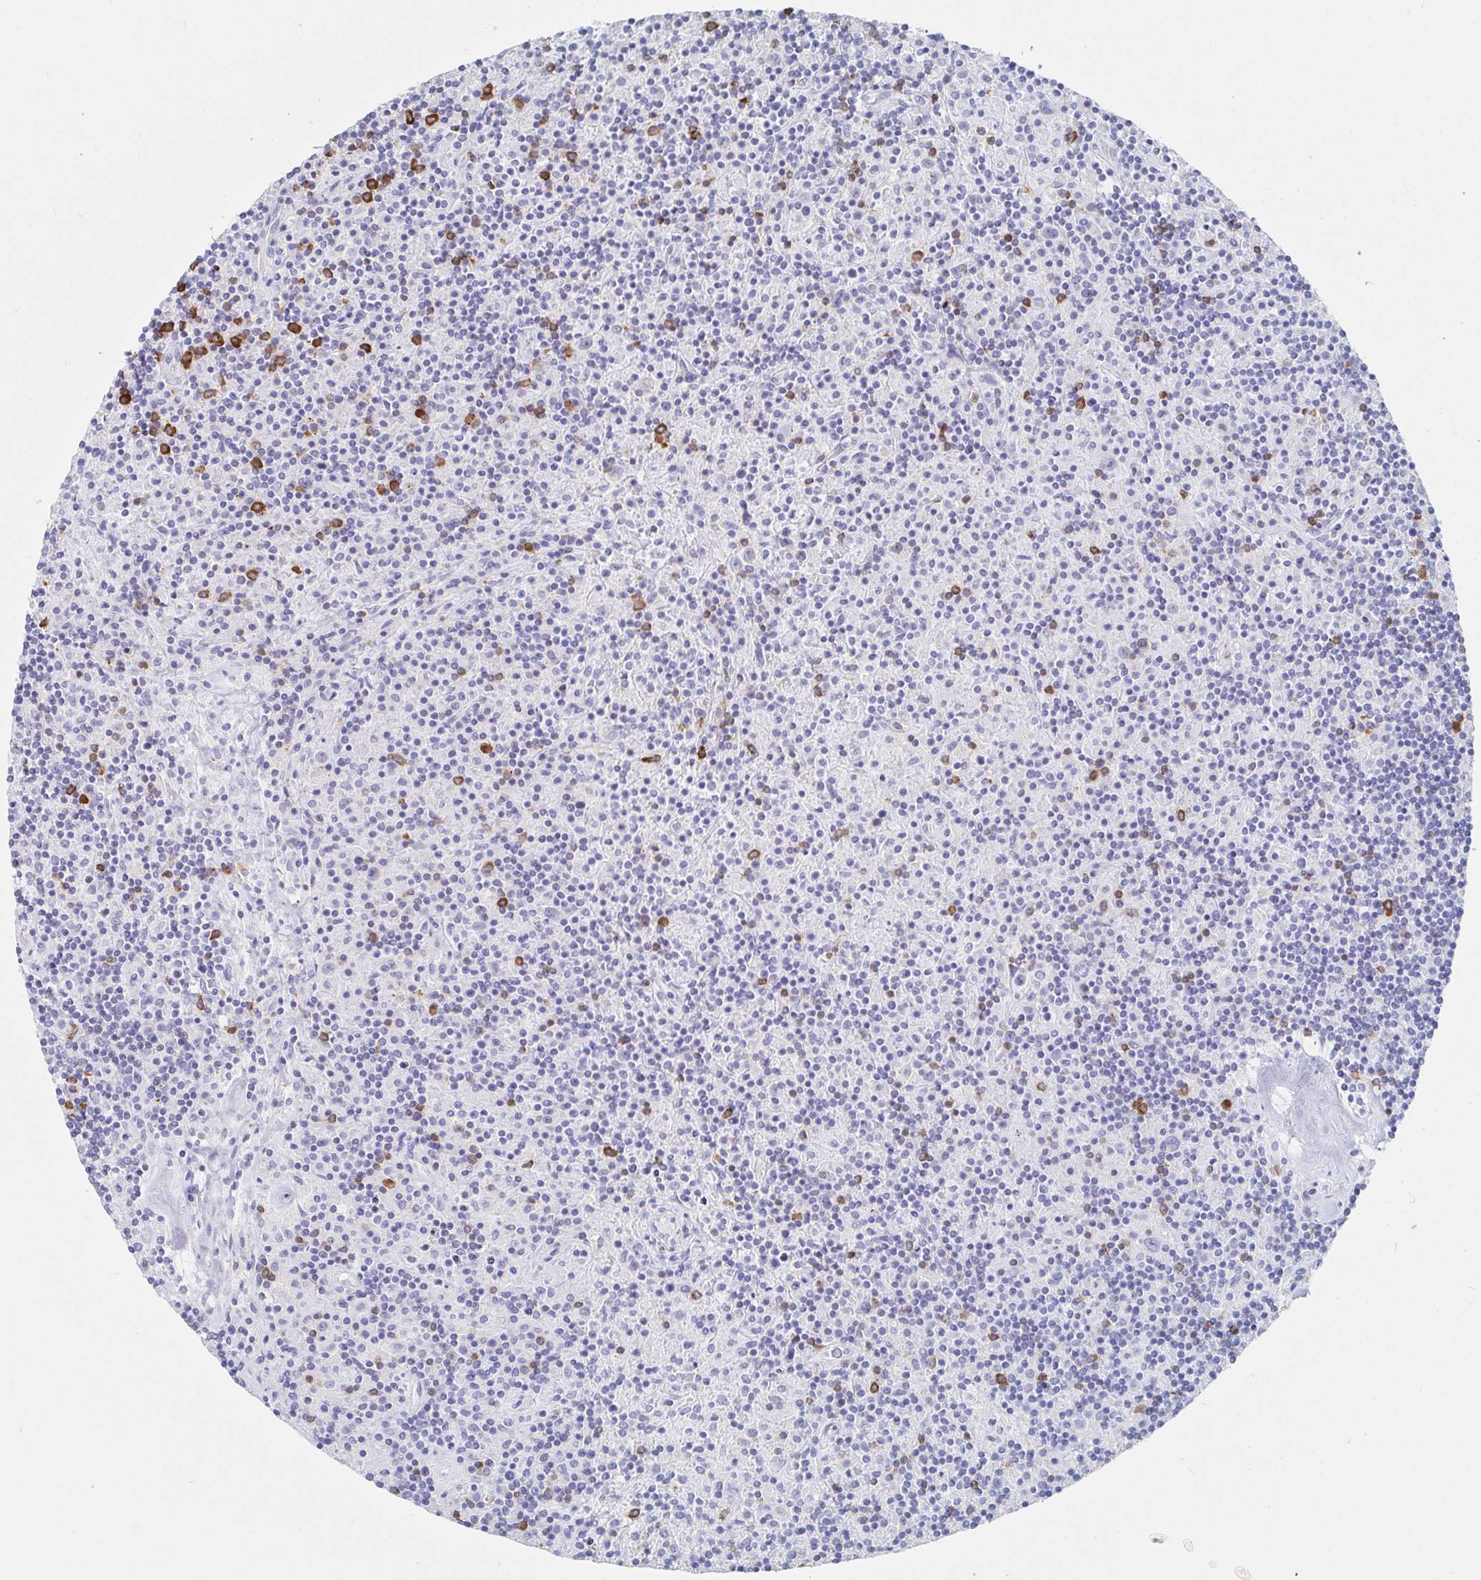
{"staining": {"intensity": "negative", "quantity": "none", "location": "none"}, "tissue": "lymphoma", "cell_type": "Tumor cells", "image_type": "cancer", "snomed": [{"axis": "morphology", "description": "Hodgkin's disease, NOS"}, {"axis": "topography", "description": "Lymph node"}], "caption": "Hodgkin's disease was stained to show a protein in brown. There is no significant positivity in tumor cells. (DAB (3,3'-diaminobenzidine) immunohistochemistry (IHC), high magnification).", "gene": "PACSIN1", "patient": {"sex": "male", "age": 70}}